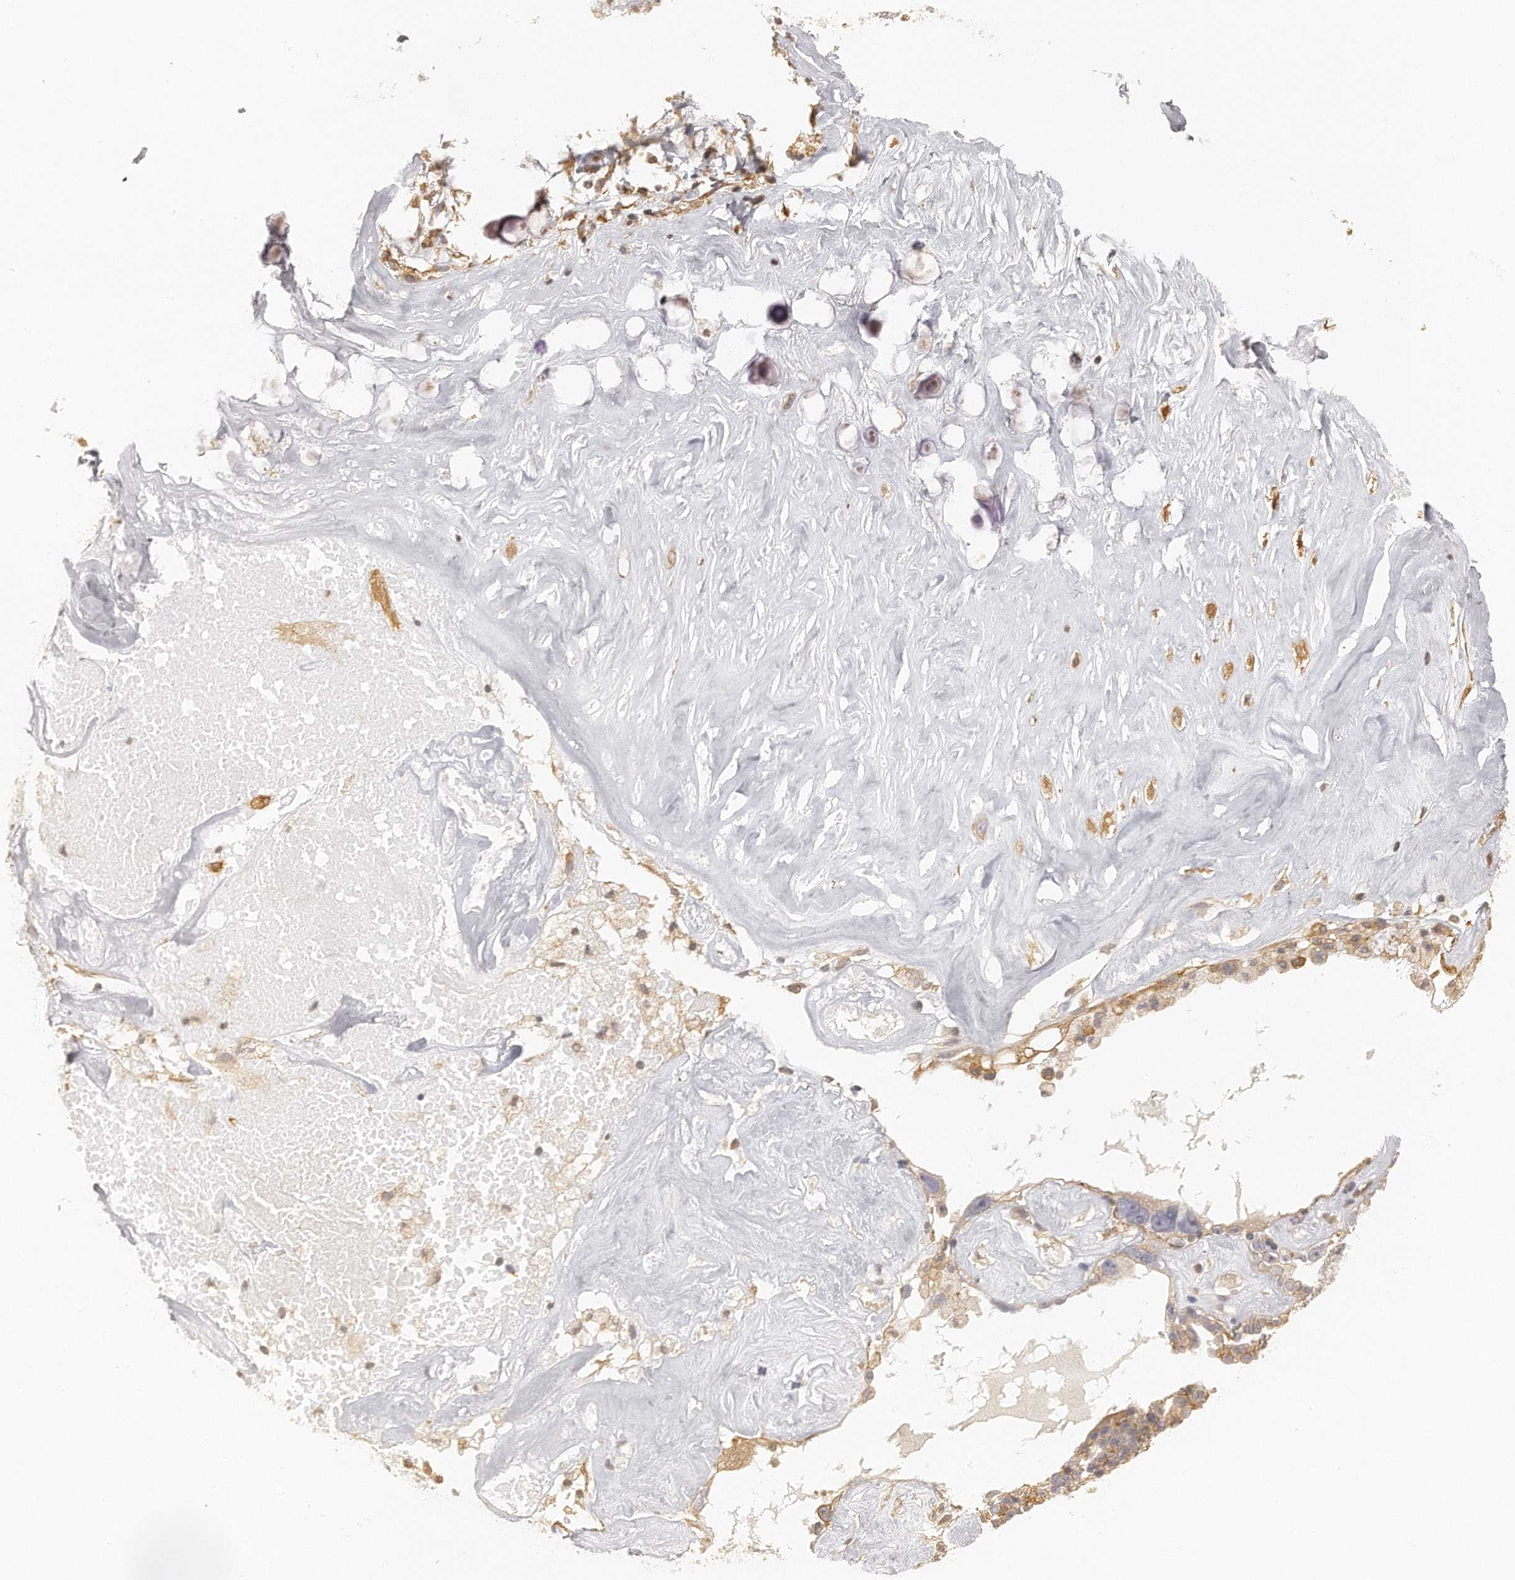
{"staining": {"intensity": "moderate", "quantity": ">75%", "location": "cytoplasmic/membranous"}, "tissue": "ovarian cancer", "cell_type": "Tumor cells", "image_type": "cancer", "snomed": [{"axis": "morphology", "description": "Cystadenocarcinoma, serous, NOS"}, {"axis": "topography", "description": "Ovary"}], "caption": "An IHC photomicrograph of tumor tissue is shown. Protein staining in brown labels moderate cytoplasmic/membranous positivity in ovarian cancer (serous cystadenocarcinoma) within tumor cells. (DAB (3,3'-diaminobenzidine) IHC, brown staining for protein, blue staining for nuclei).", "gene": "CHST7", "patient": {"sex": "female", "age": 66}}